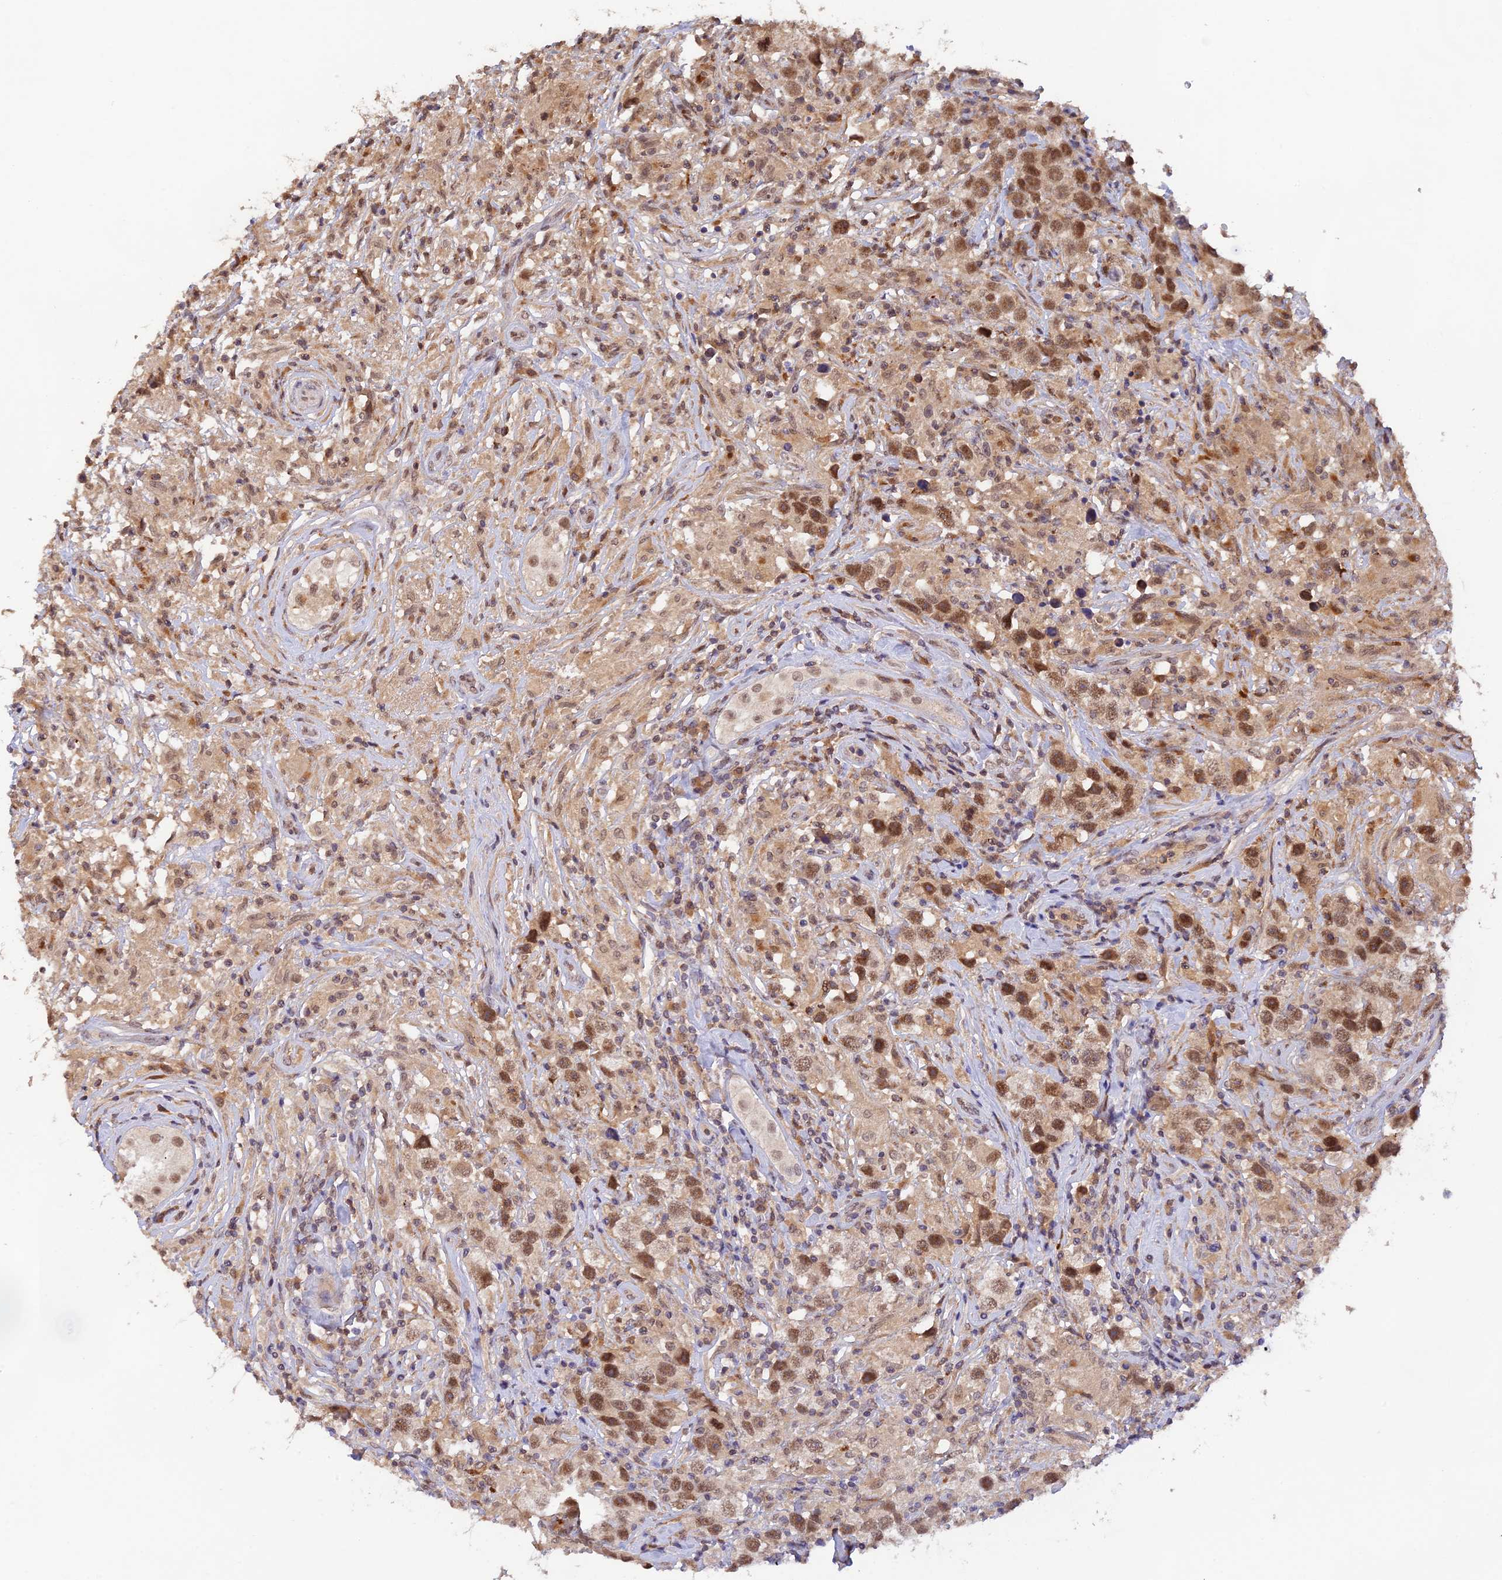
{"staining": {"intensity": "moderate", "quantity": ">75%", "location": "cytoplasmic/membranous"}, "tissue": "testis cancer", "cell_type": "Tumor cells", "image_type": "cancer", "snomed": [{"axis": "morphology", "description": "Seminoma, NOS"}, {"axis": "topography", "description": "Testis"}], "caption": "A high-resolution micrograph shows immunohistochemistry (IHC) staining of testis seminoma, which exhibits moderate cytoplasmic/membranous positivity in approximately >75% of tumor cells.", "gene": "ZNF436", "patient": {"sex": "male", "age": 49}}